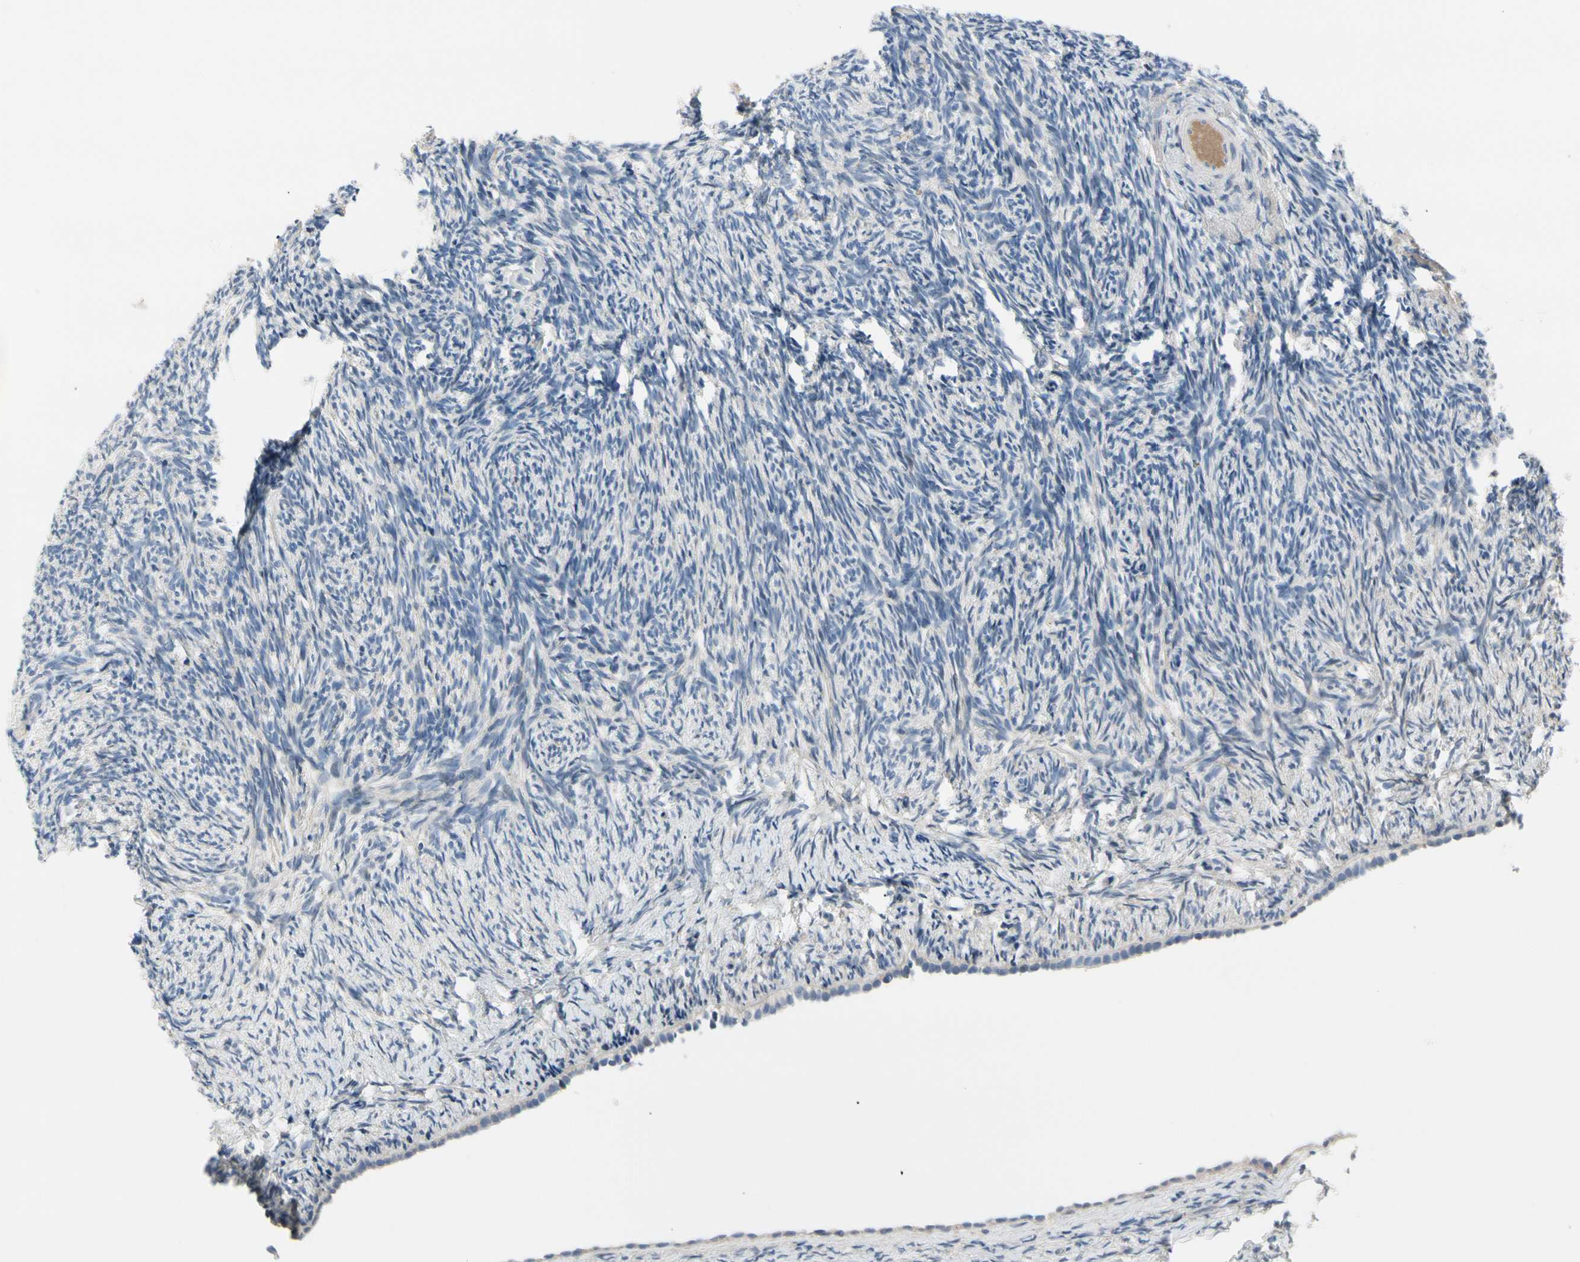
{"staining": {"intensity": "negative", "quantity": "none", "location": "none"}, "tissue": "ovary", "cell_type": "Ovarian stroma cells", "image_type": "normal", "snomed": [{"axis": "morphology", "description": "Normal tissue, NOS"}, {"axis": "topography", "description": "Ovary"}], "caption": "Immunohistochemistry image of unremarkable human ovary stained for a protein (brown), which reveals no expression in ovarian stroma cells. (Immunohistochemistry (ihc), brightfield microscopy, high magnification).", "gene": "NFASC", "patient": {"sex": "female", "age": 60}}